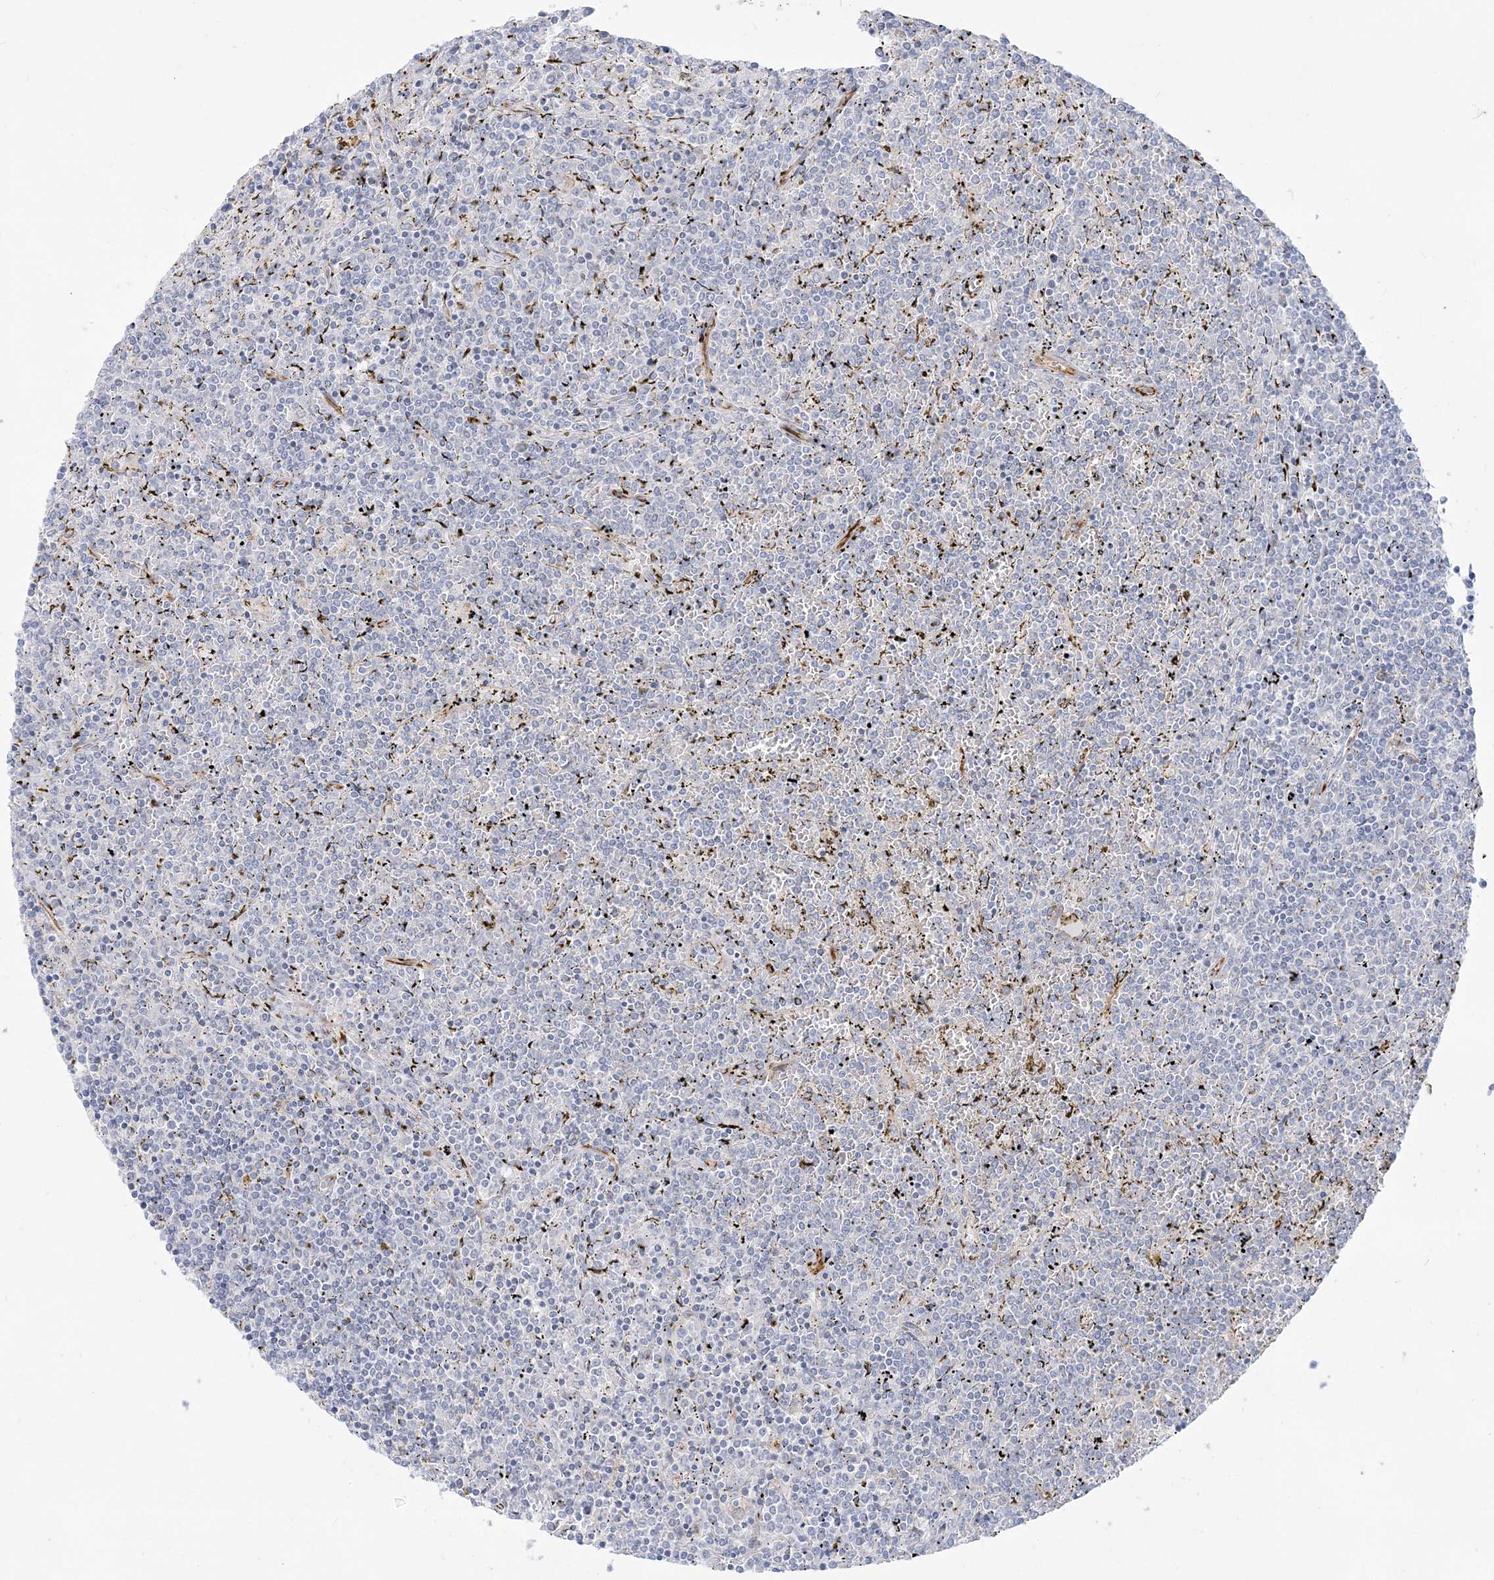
{"staining": {"intensity": "negative", "quantity": "none", "location": "none"}, "tissue": "lymphoma", "cell_type": "Tumor cells", "image_type": "cancer", "snomed": [{"axis": "morphology", "description": "Malignant lymphoma, non-Hodgkin's type, Low grade"}, {"axis": "topography", "description": "Spleen"}], "caption": "IHC of human lymphoma shows no expression in tumor cells.", "gene": "GPAT2", "patient": {"sex": "female", "age": 19}}